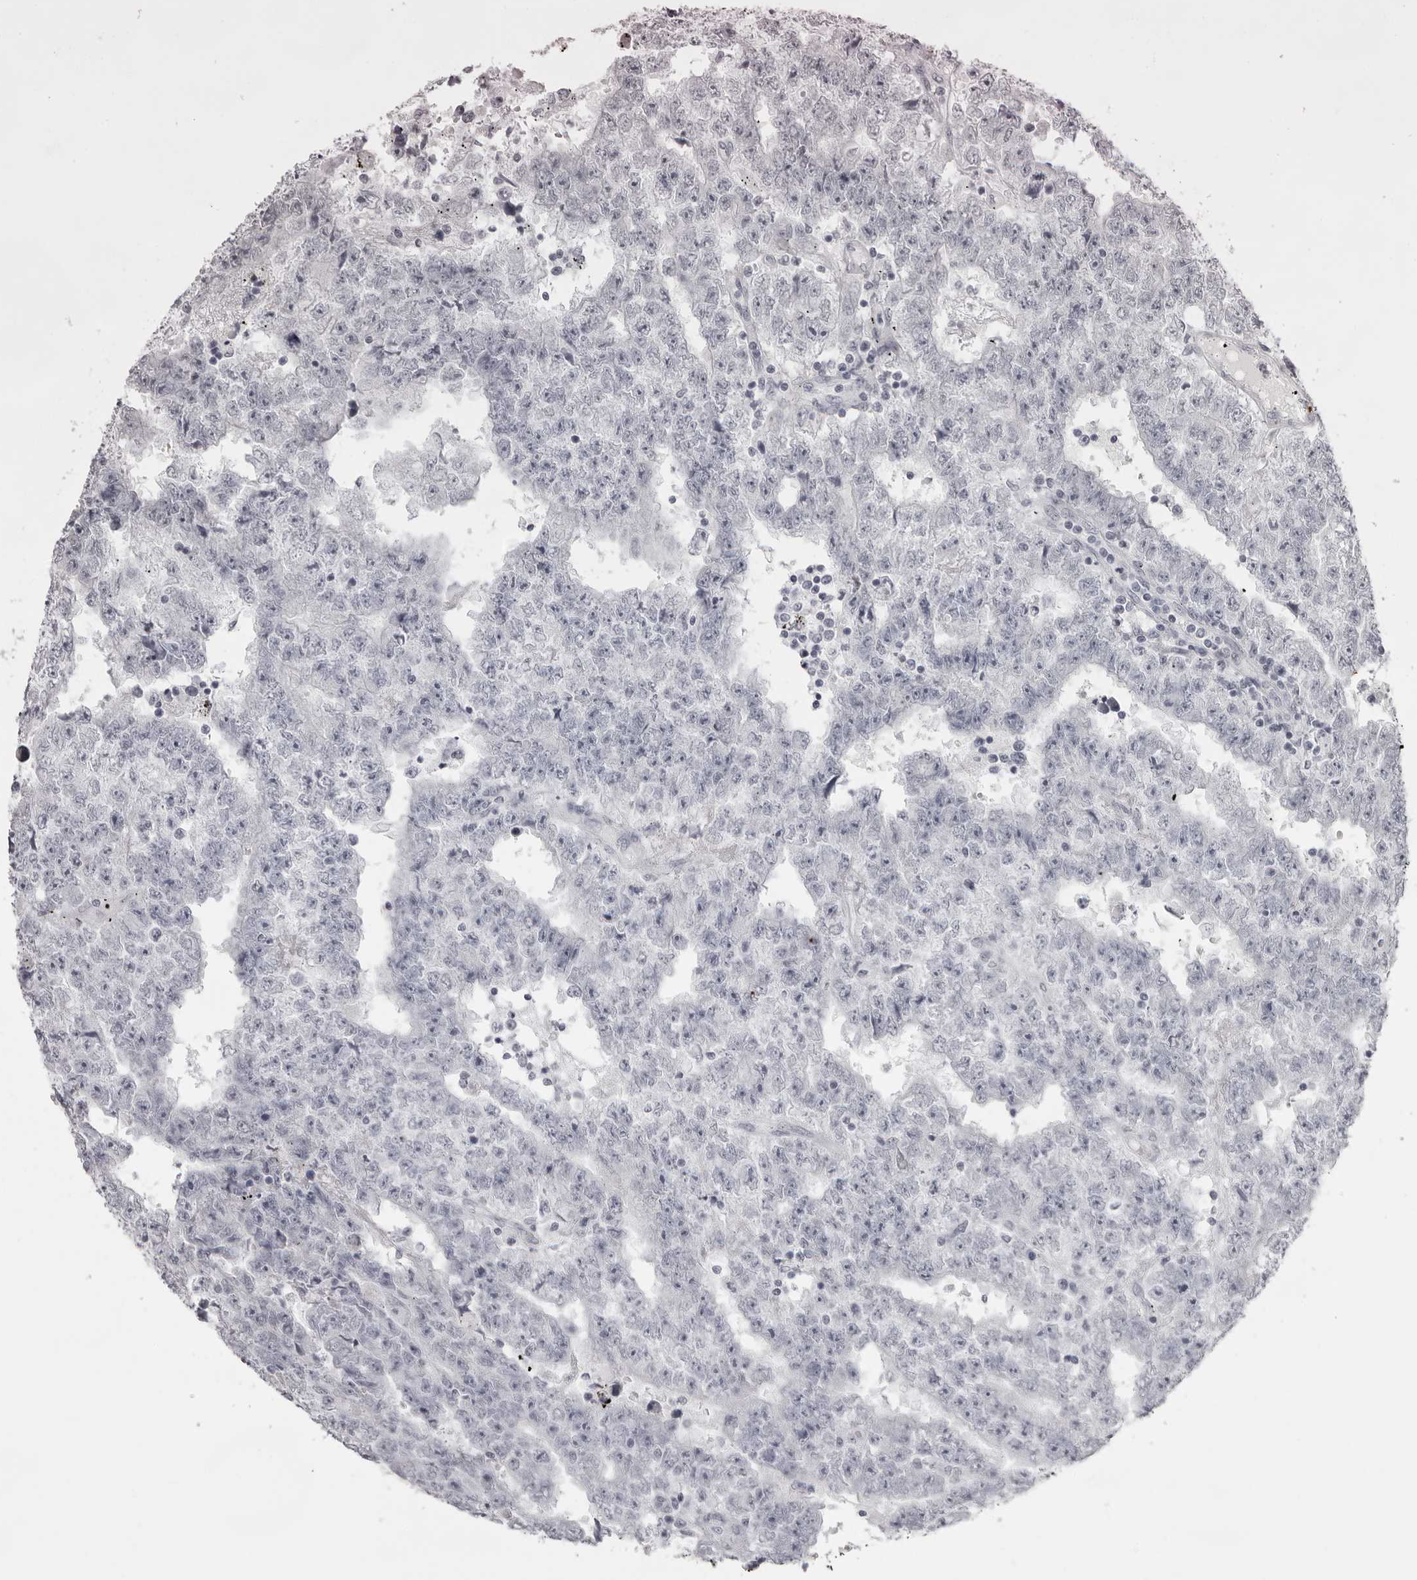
{"staining": {"intensity": "negative", "quantity": "none", "location": "none"}, "tissue": "testis cancer", "cell_type": "Tumor cells", "image_type": "cancer", "snomed": [{"axis": "morphology", "description": "Carcinoma, Embryonal, NOS"}, {"axis": "topography", "description": "Testis"}], "caption": "This photomicrograph is of embryonal carcinoma (testis) stained with IHC to label a protein in brown with the nuclei are counter-stained blue. There is no staining in tumor cells.", "gene": "NUDT18", "patient": {"sex": "male", "age": 25}}